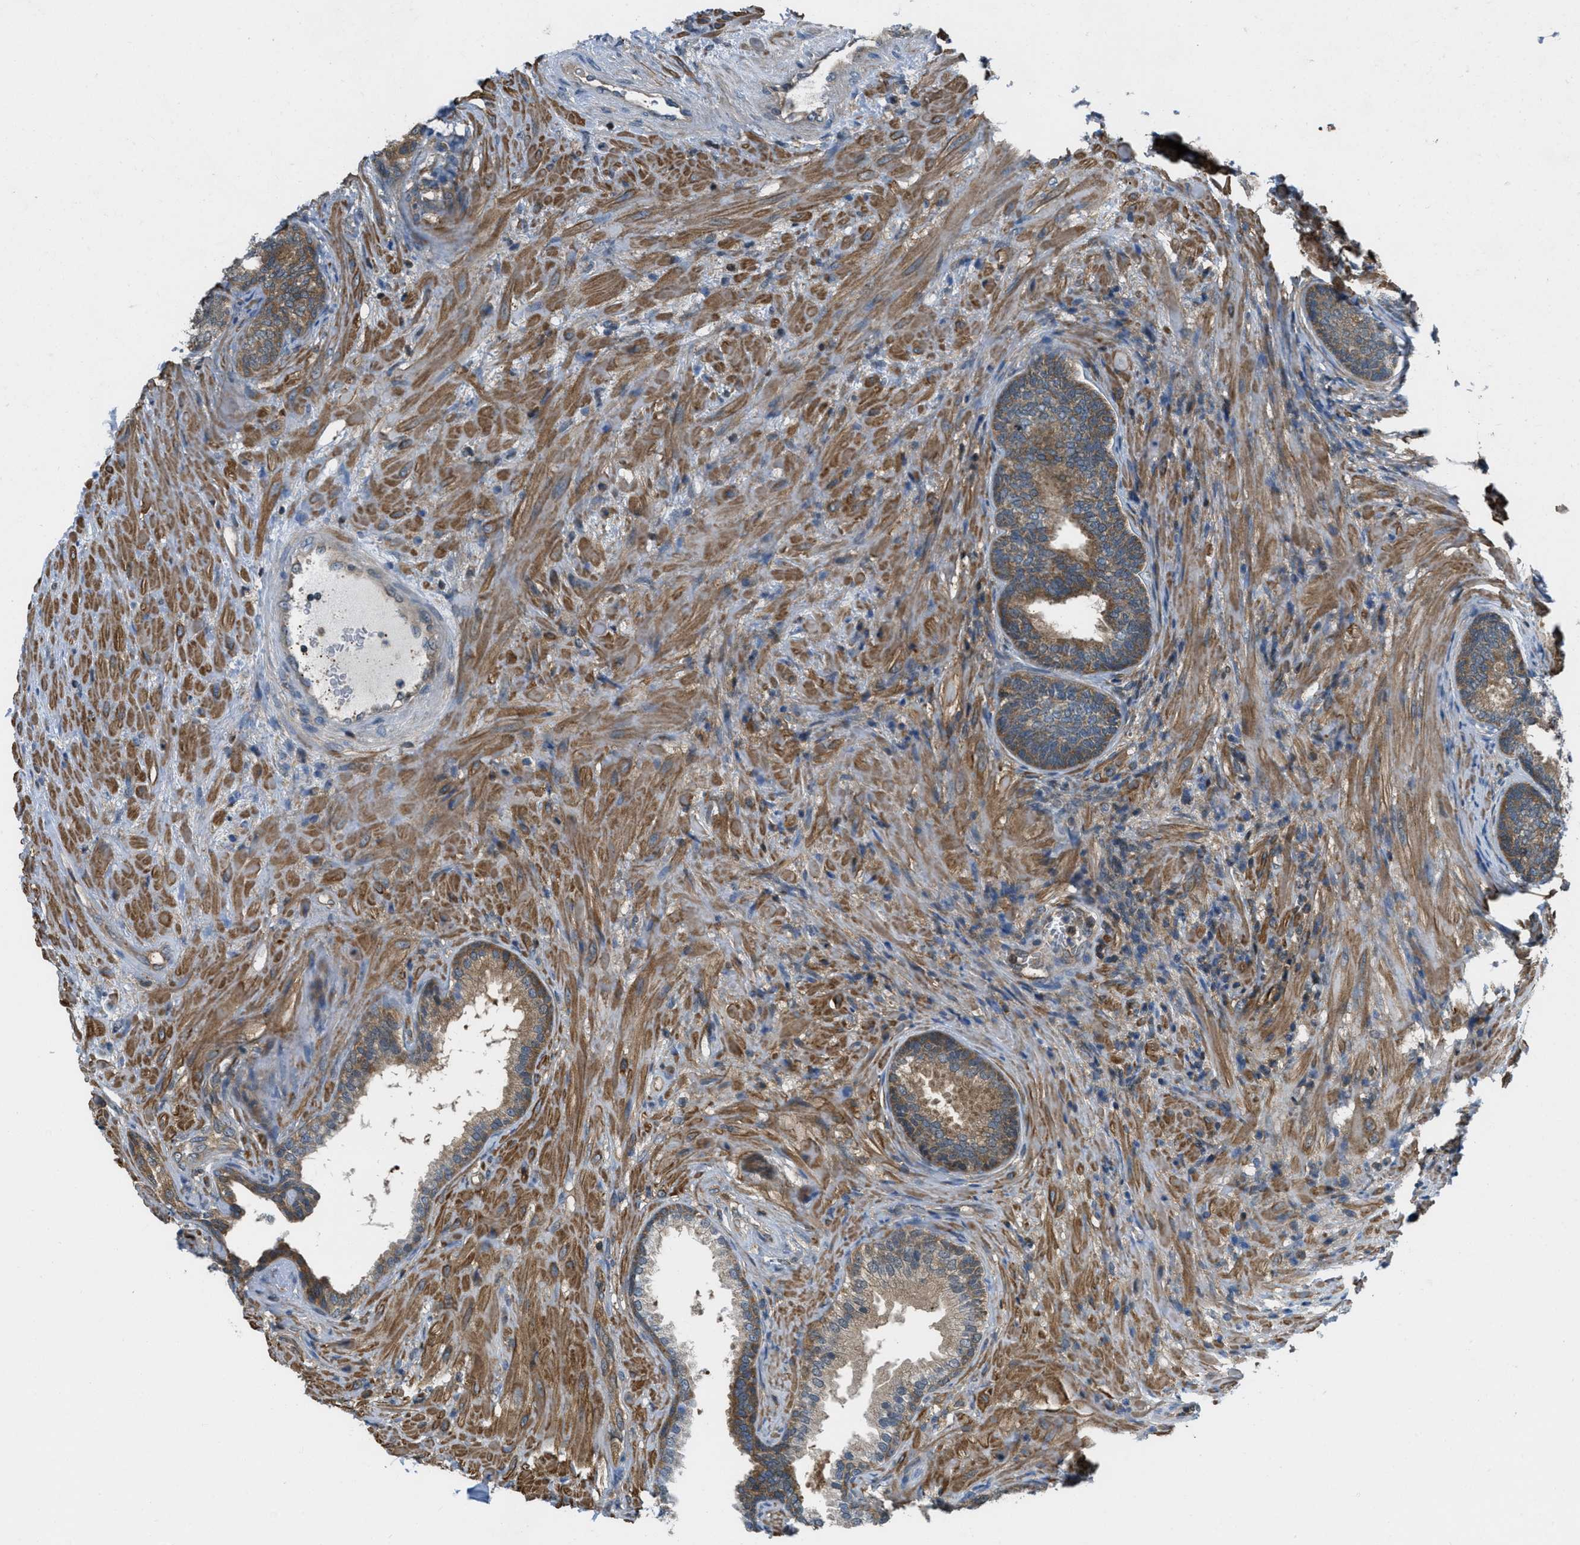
{"staining": {"intensity": "moderate", "quantity": ">75%", "location": "cytoplasmic/membranous"}, "tissue": "prostate", "cell_type": "Glandular cells", "image_type": "normal", "snomed": [{"axis": "morphology", "description": "Normal tissue, NOS"}, {"axis": "topography", "description": "Prostate"}], "caption": "Immunohistochemistry micrograph of benign prostate: human prostate stained using IHC reveals medium levels of moderate protein expression localized specifically in the cytoplasmic/membranous of glandular cells, appearing as a cytoplasmic/membranous brown color.", "gene": "PIP5K1C", "patient": {"sex": "male", "age": 76}}